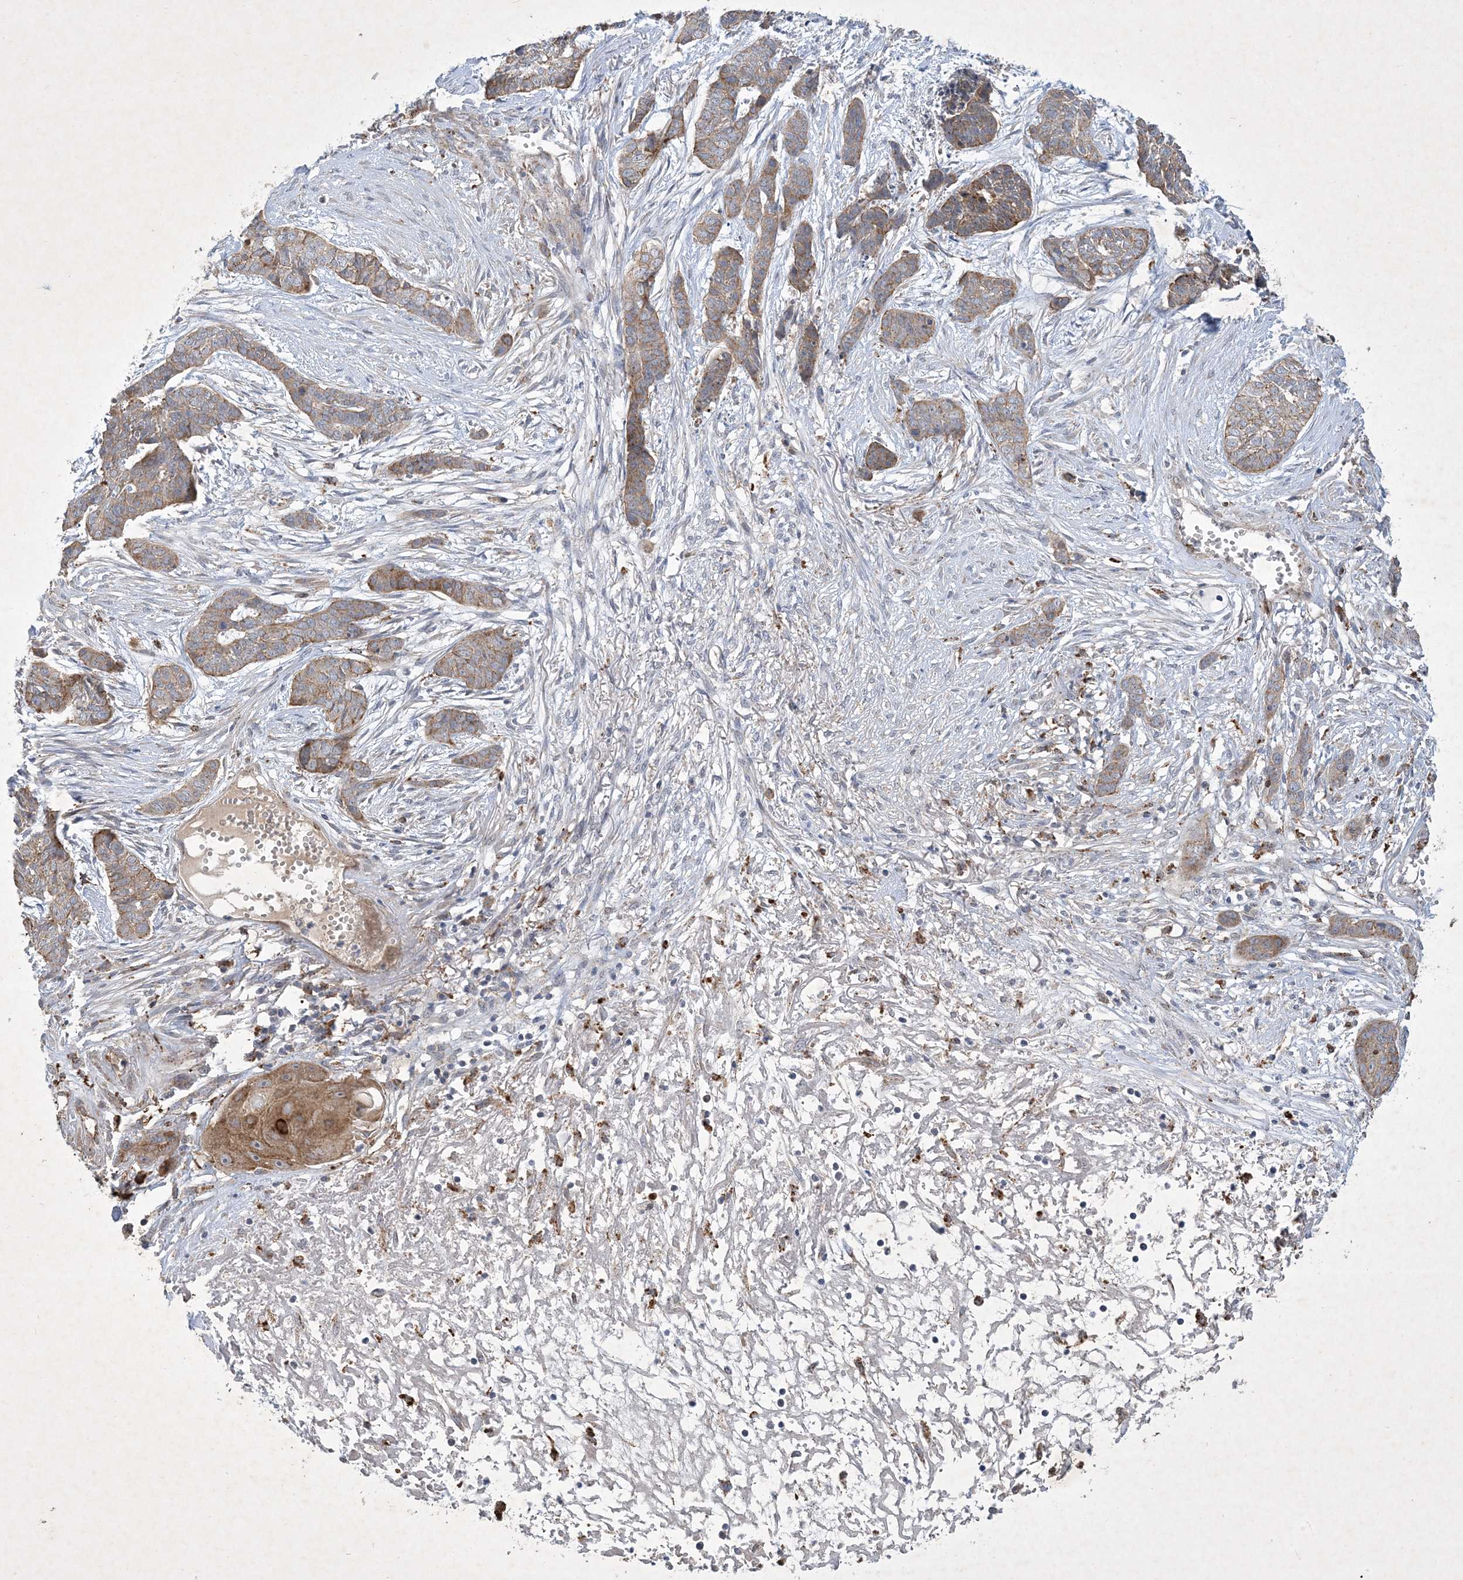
{"staining": {"intensity": "moderate", "quantity": ">75%", "location": "cytoplasmic/membranous"}, "tissue": "skin cancer", "cell_type": "Tumor cells", "image_type": "cancer", "snomed": [{"axis": "morphology", "description": "Basal cell carcinoma"}, {"axis": "topography", "description": "Skin"}], "caption": "This is a histology image of immunohistochemistry (IHC) staining of basal cell carcinoma (skin), which shows moderate positivity in the cytoplasmic/membranous of tumor cells.", "gene": "MRPS18A", "patient": {"sex": "female", "age": 64}}